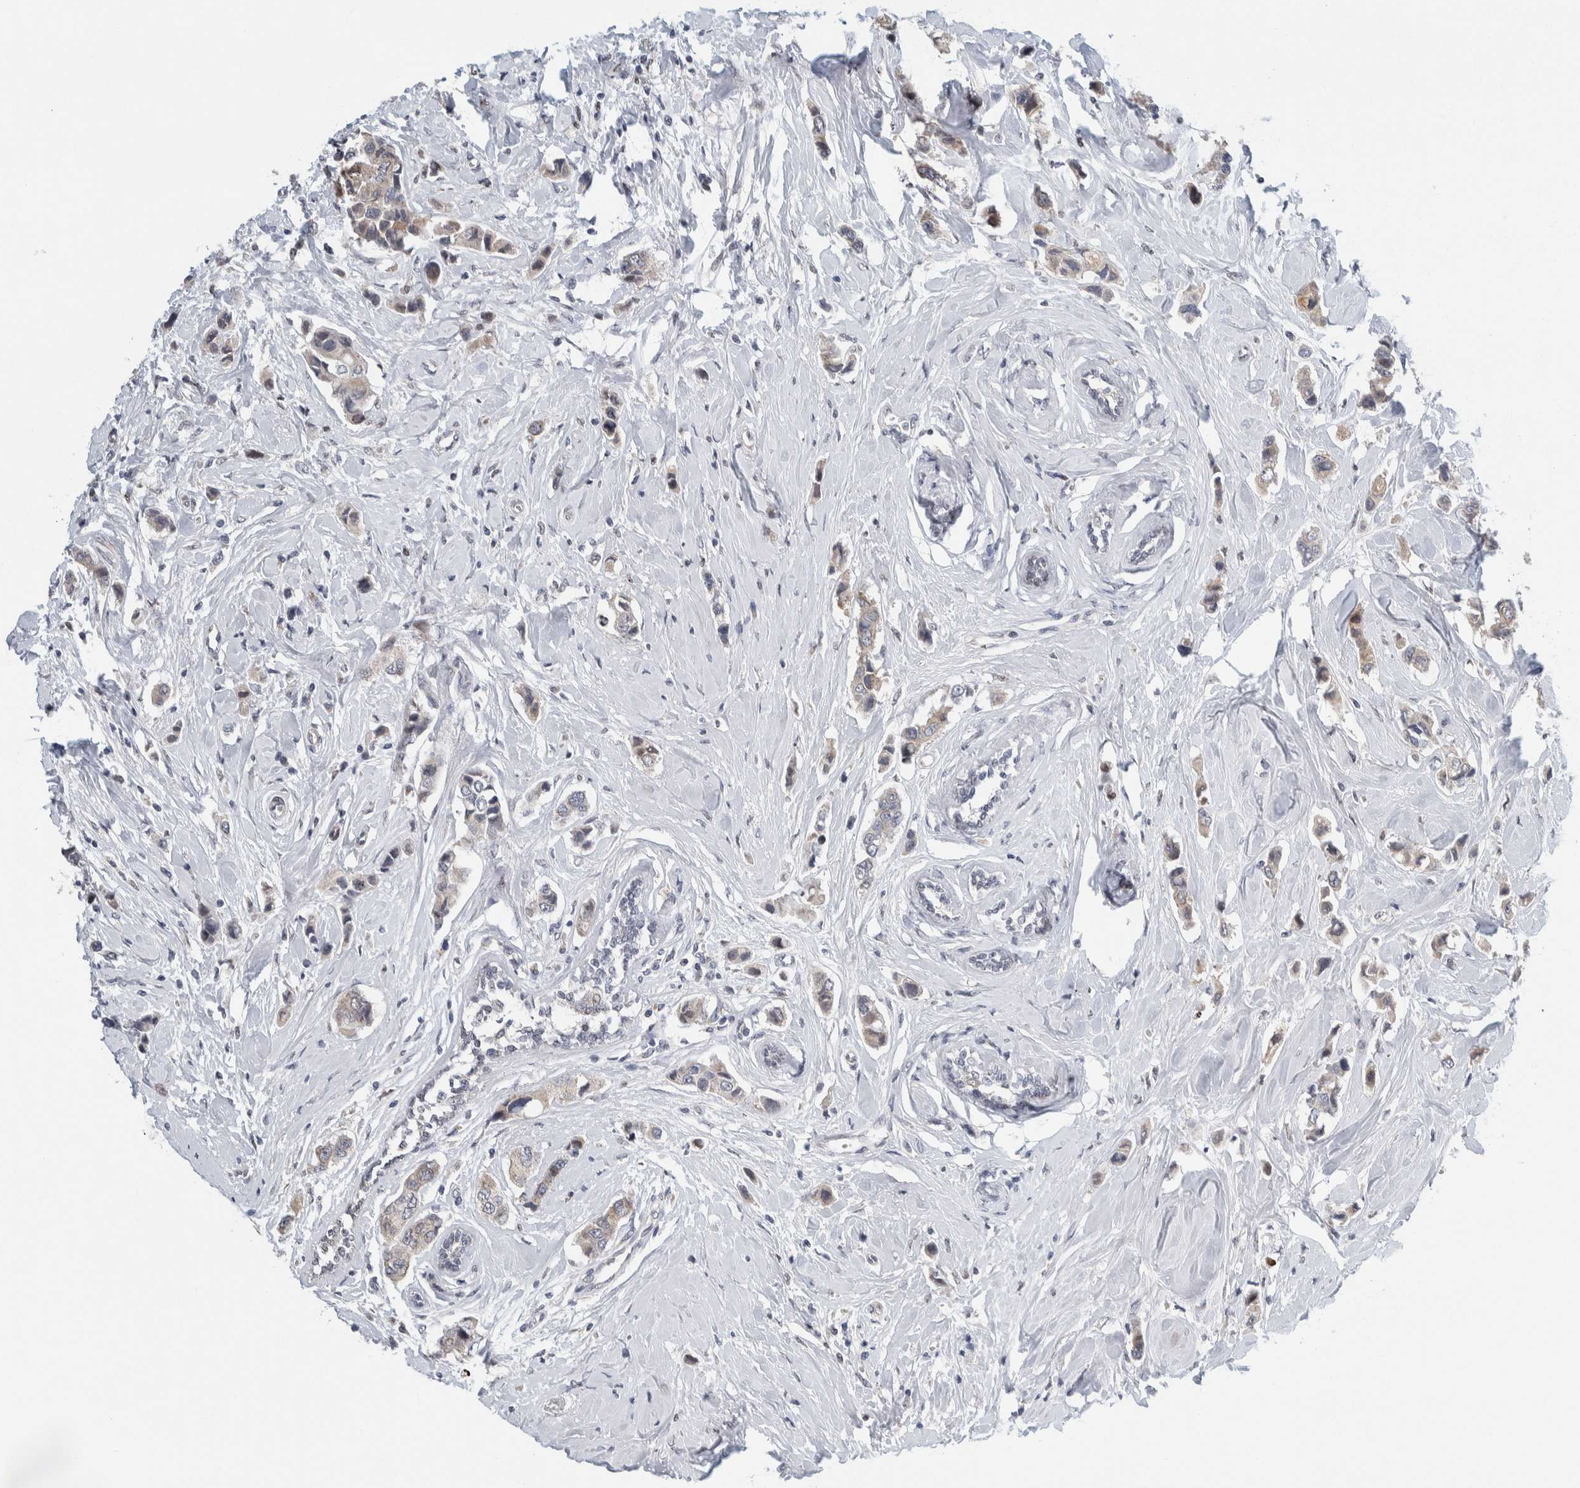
{"staining": {"intensity": "weak", "quantity": "<25%", "location": "cytoplasmic/membranous"}, "tissue": "breast cancer", "cell_type": "Tumor cells", "image_type": "cancer", "snomed": [{"axis": "morphology", "description": "Normal tissue, NOS"}, {"axis": "morphology", "description": "Duct carcinoma"}, {"axis": "topography", "description": "Breast"}], "caption": "There is no significant staining in tumor cells of breast intraductal carcinoma. (DAB (3,3'-diaminobenzidine) immunohistochemistry (IHC) visualized using brightfield microscopy, high magnification).", "gene": "NEUROD1", "patient": {"sex": "female", "age": 50}}